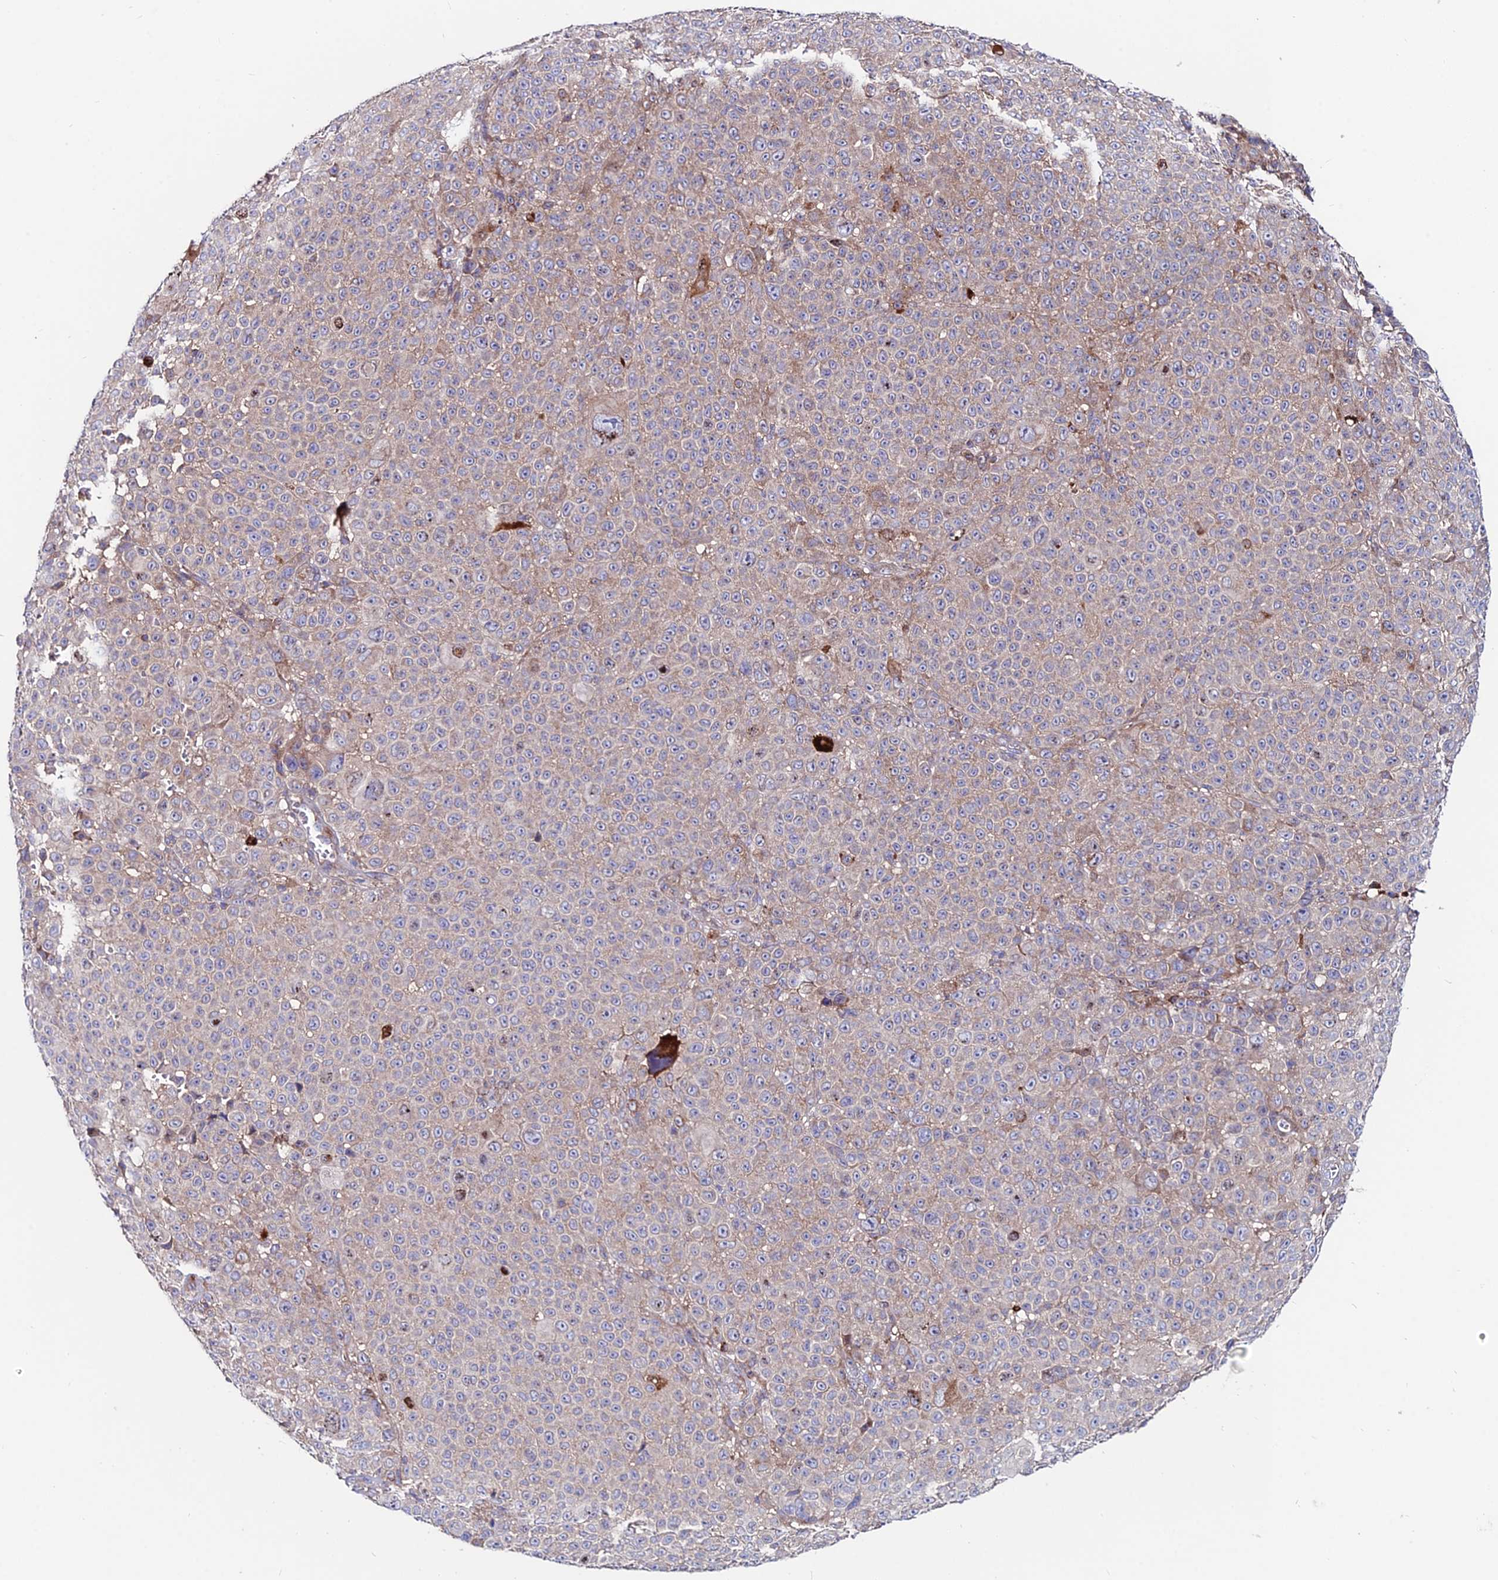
{"staining": {"intensity": "weak", "quantity": "<25%", "location": "cytoplasmic/membranous"}, "tissue": "melanoma", "cell_type": "Tumor cells", "image_type": "cancer", "snomed": [{"axis": "morphology", "description": "Malignant melanoma, NOS"}, {"axis": "topography", "description": "Skin"}], "caption": "Human malignant melanoma stained for a protein using immunohistochemistry demonstrates no expression in tumor cells.", "gene": "EIF3K", "patient": {"sex": "female", "age": 94}}